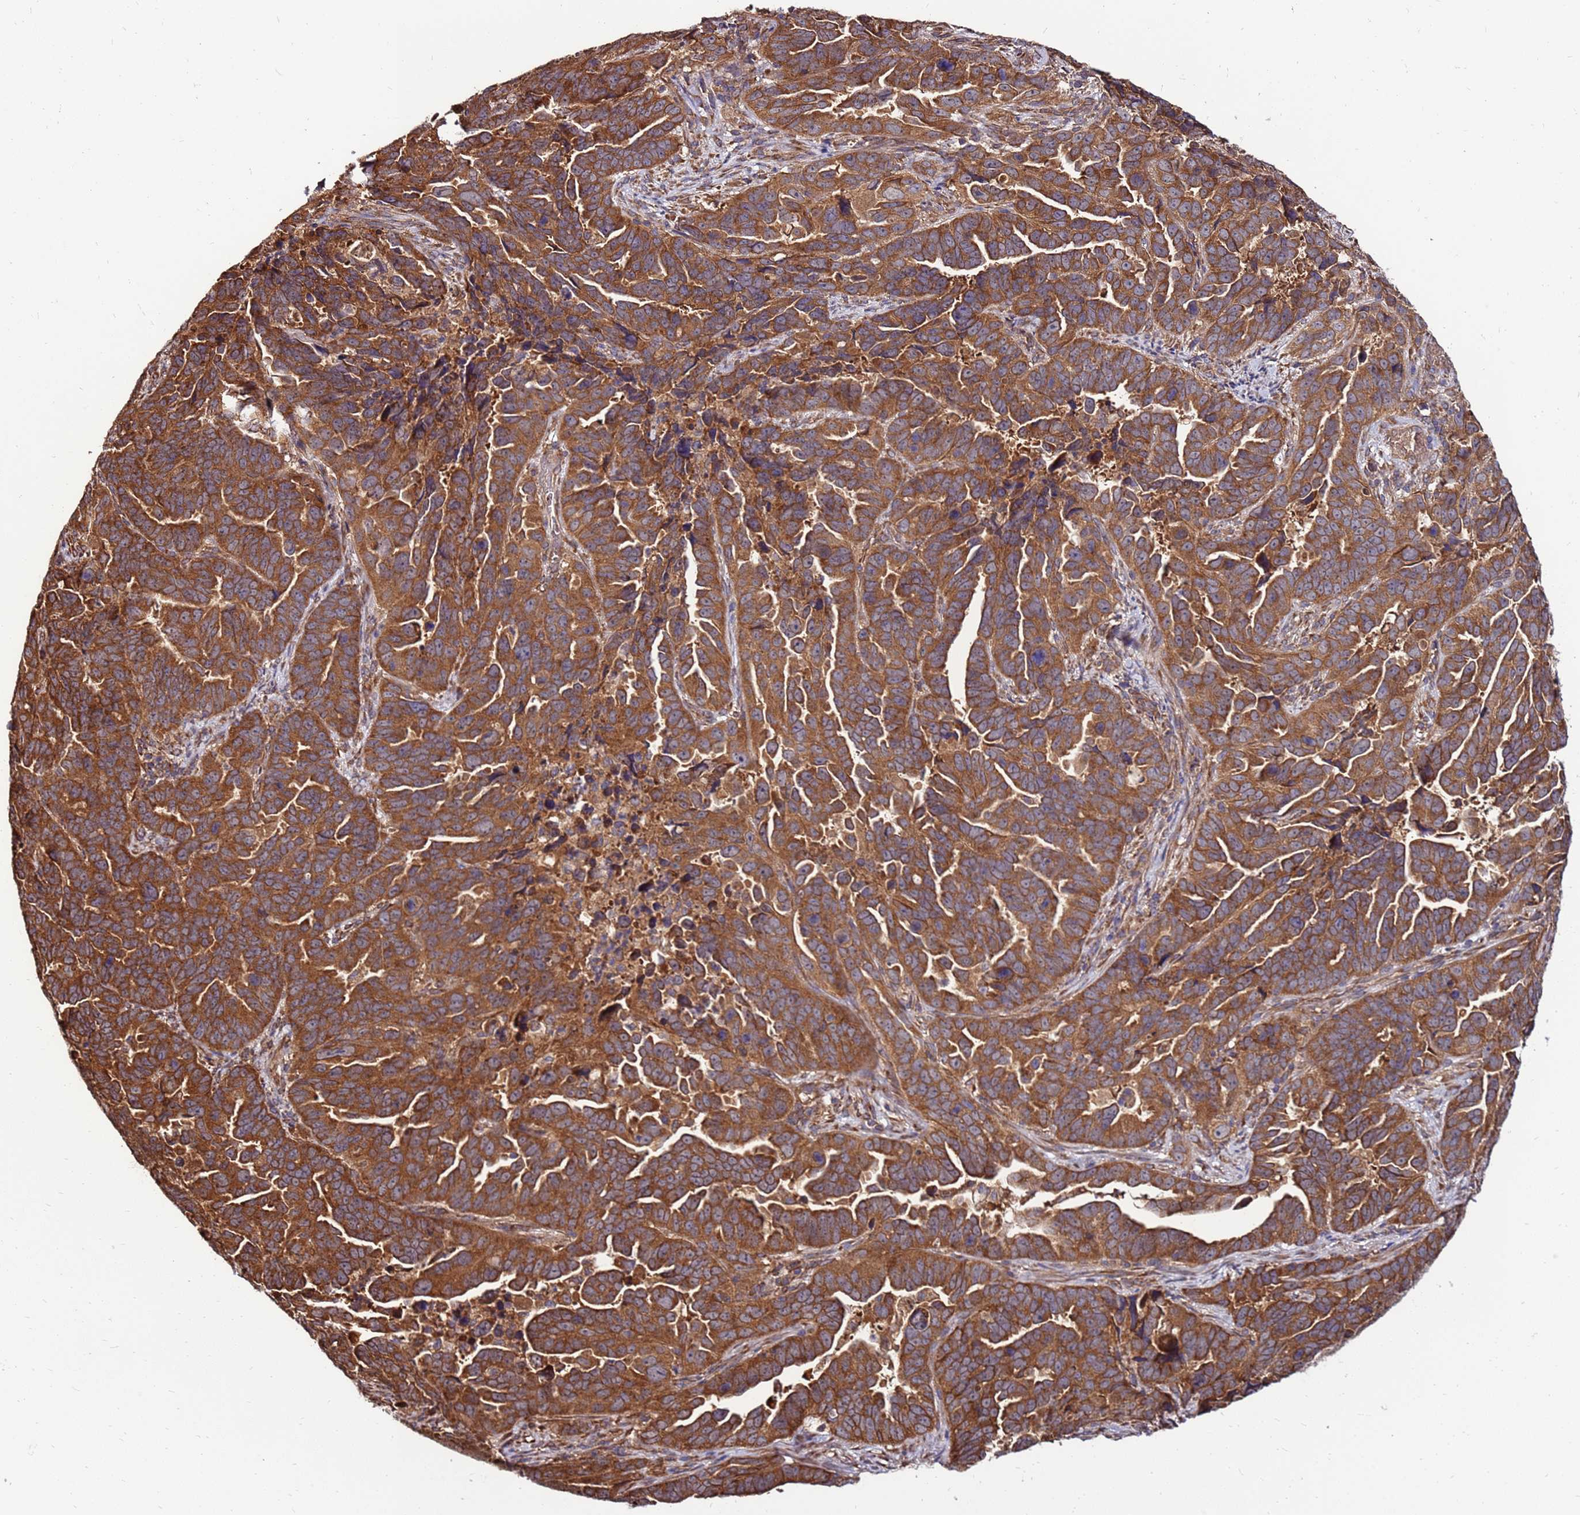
{"staining": {"intensity": "strong", "quantity": ">75%", "location": "cytoplasmic/membranous"}, "tissue": "endometrial cancer", "cell_type": "Tumor cells", "image_type": "cancer", "snomed": [{"axis": "morphology", "description": "Adenocarcinoma, NOS"}, {"axis": "topography", "description": "Endometrium"}], "caption": "Tumor cells display strong cytoplasmic/membranous expression in about >75% of cells in endometrial cancer (adenocarcinoma). The protein is shown in brown color, while the nuclei are stained blue.", "gene": "SLC44A5", "patient": {"sex": "female", "age": 65}}